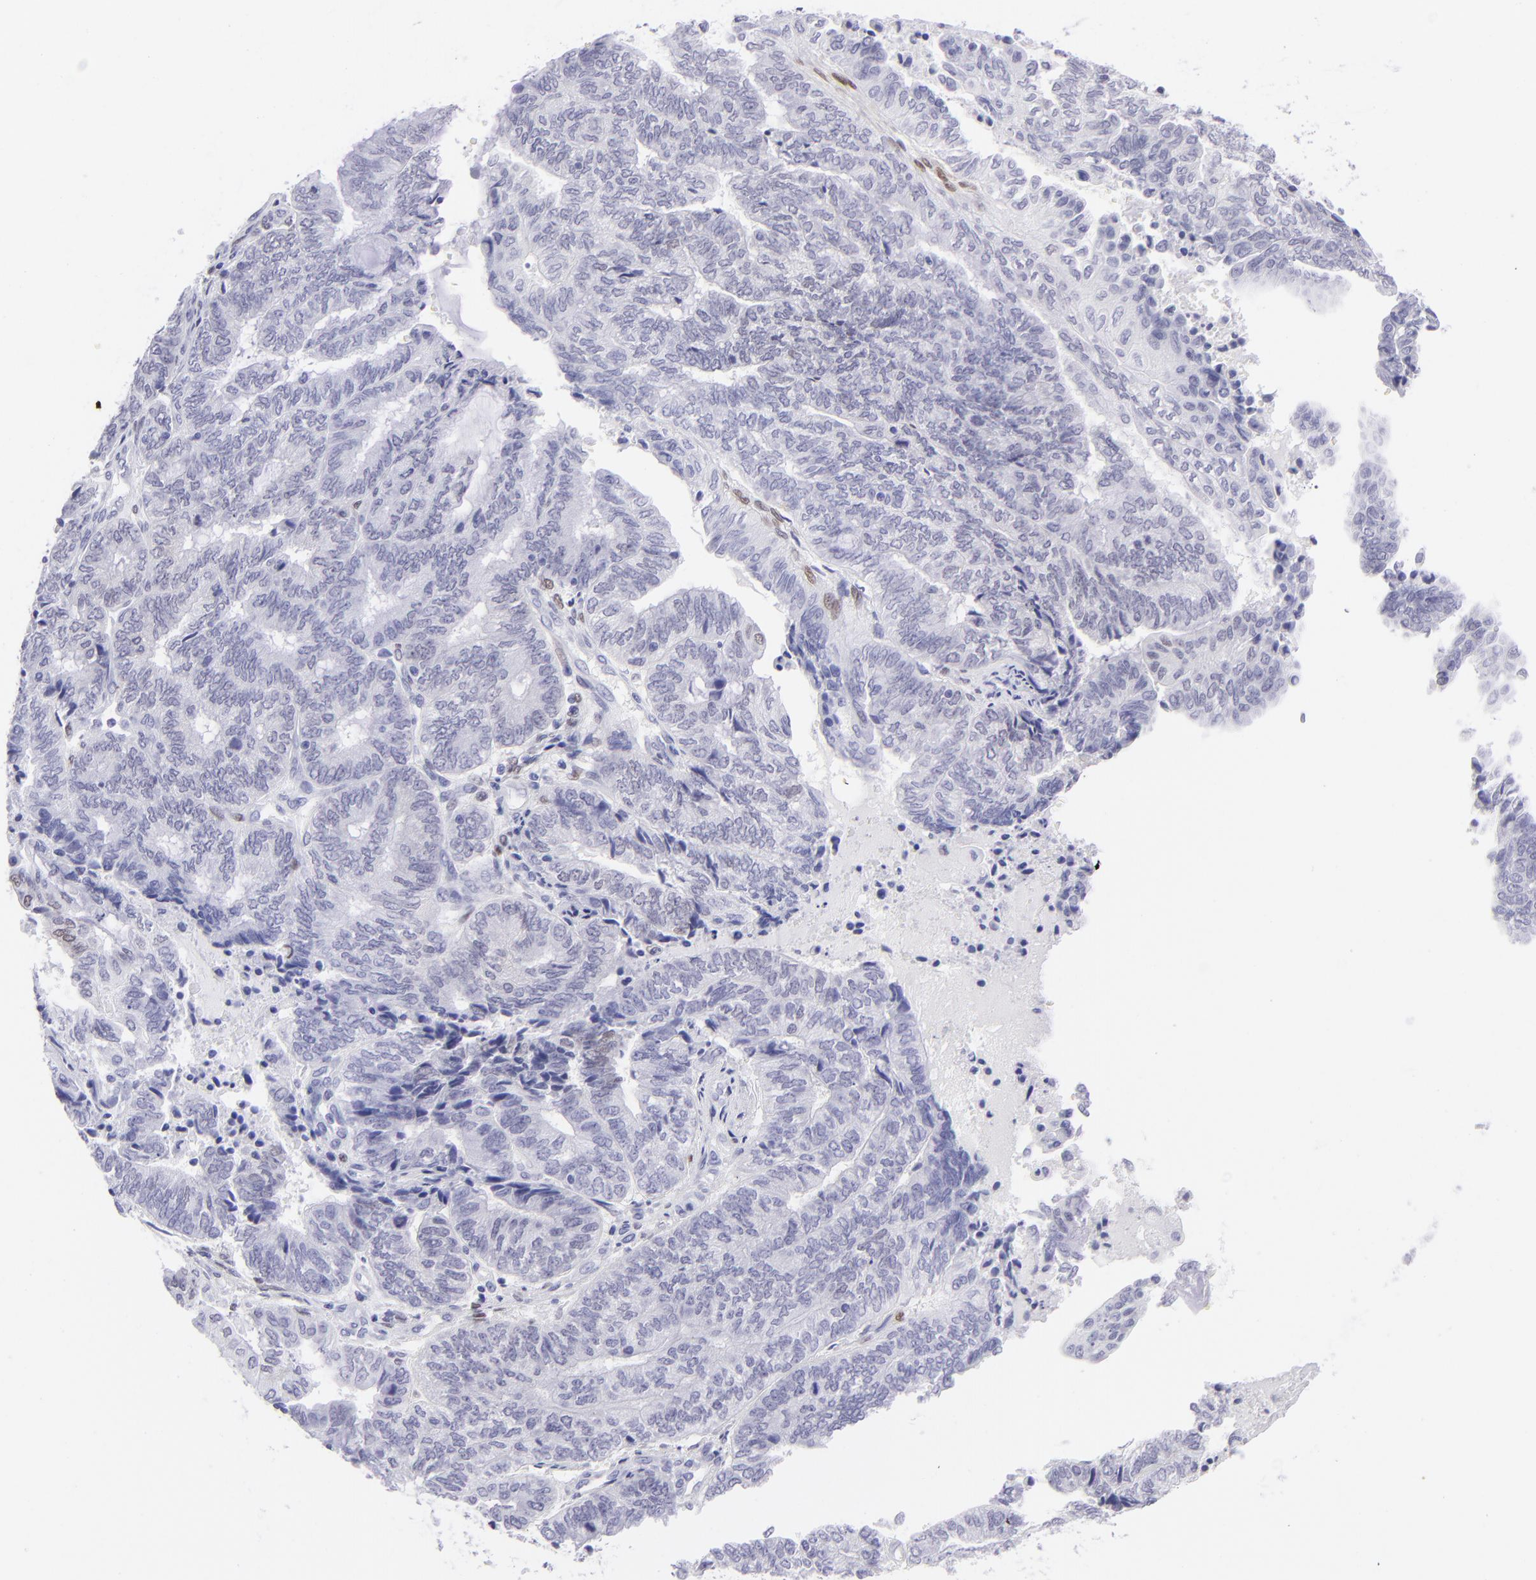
{"staining": {"intensity": "negative", "quantity": "none", "location": "none"}, "tissue": "endometrial cancer", "cell_type": "Tumor cells", "image_type": "cancer", "snomed": [{"axis": "morphology", "description": "Adenocarcinoma, NOS"}, {"axis": "topography", "description": "Uterus"}, {"axis": "topography", "description": "Endometrium"}], "caption": "The photomicrograph displays no significant positivity in tumor cells of endometrial adenocarcinoma.", "gene": "MITF", "patient": {"sex": "female", "age": 70}}